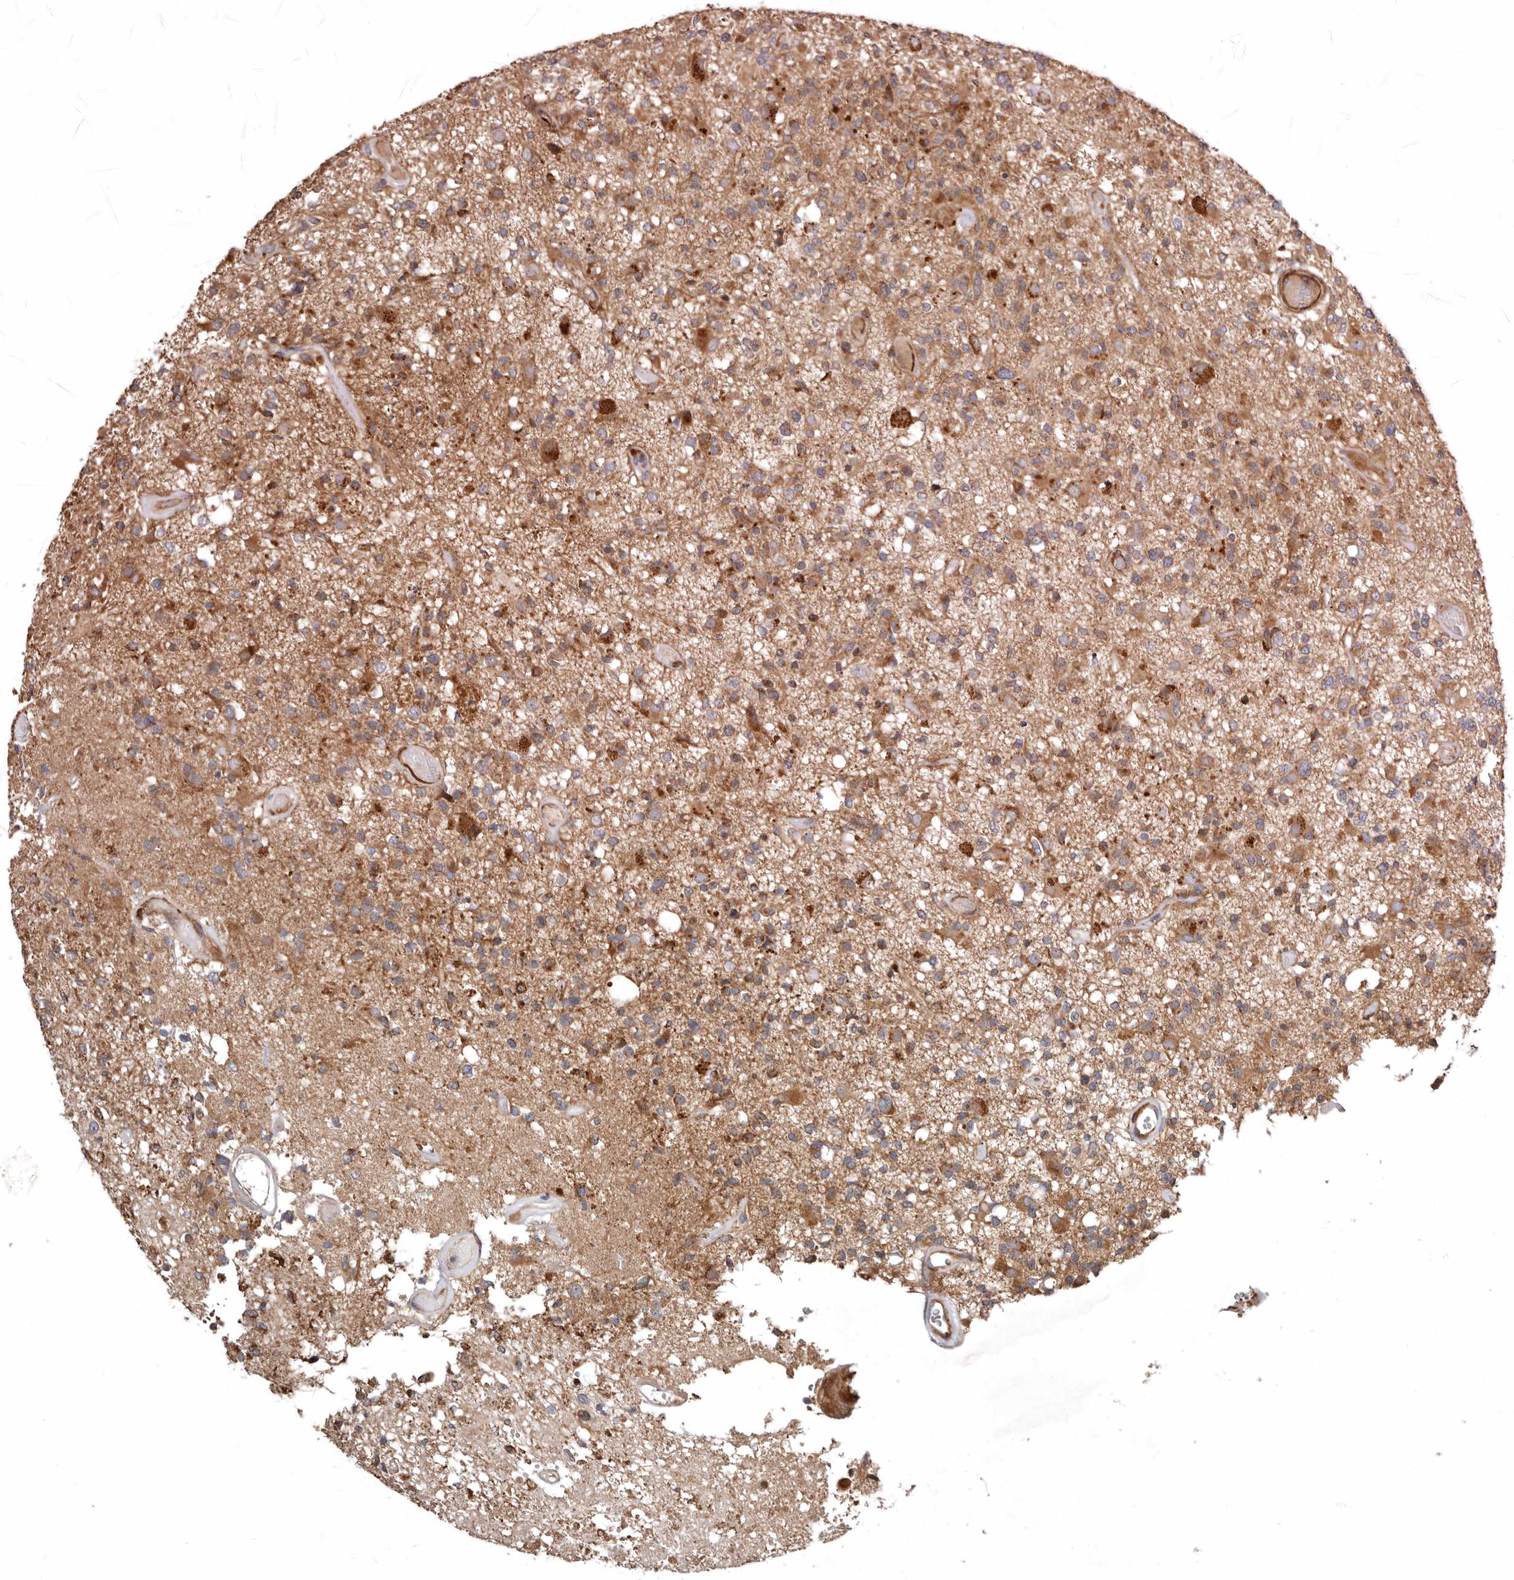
{"staining": {"intensity": "moderate", "quantity": ">75%", "location": "cytoplasmic/membranous"}, "tissue": "glioma", "cell_type": "Tumor cells", "image_type": "cancer", "snomed": [{"axis": "morphology", "description": "Glioma, malignant, High grade"}, {"axis": "morphology", "description": "Glioblastoma, NOS"}, {"axis": "topography", "description": "Brain"}], "caption": "IHC image of neoplastic tissue: glioblastoma stained using immunohistochemistry (IHC) shows medium levels of moderate protein expression localized specifically in the cytoplasmic/membranous of tumor cells, appearing as a cytoplasmic/membranous brown color.", "gene": "PROKR1", "patient": {"sex": "male", "age": 60}}